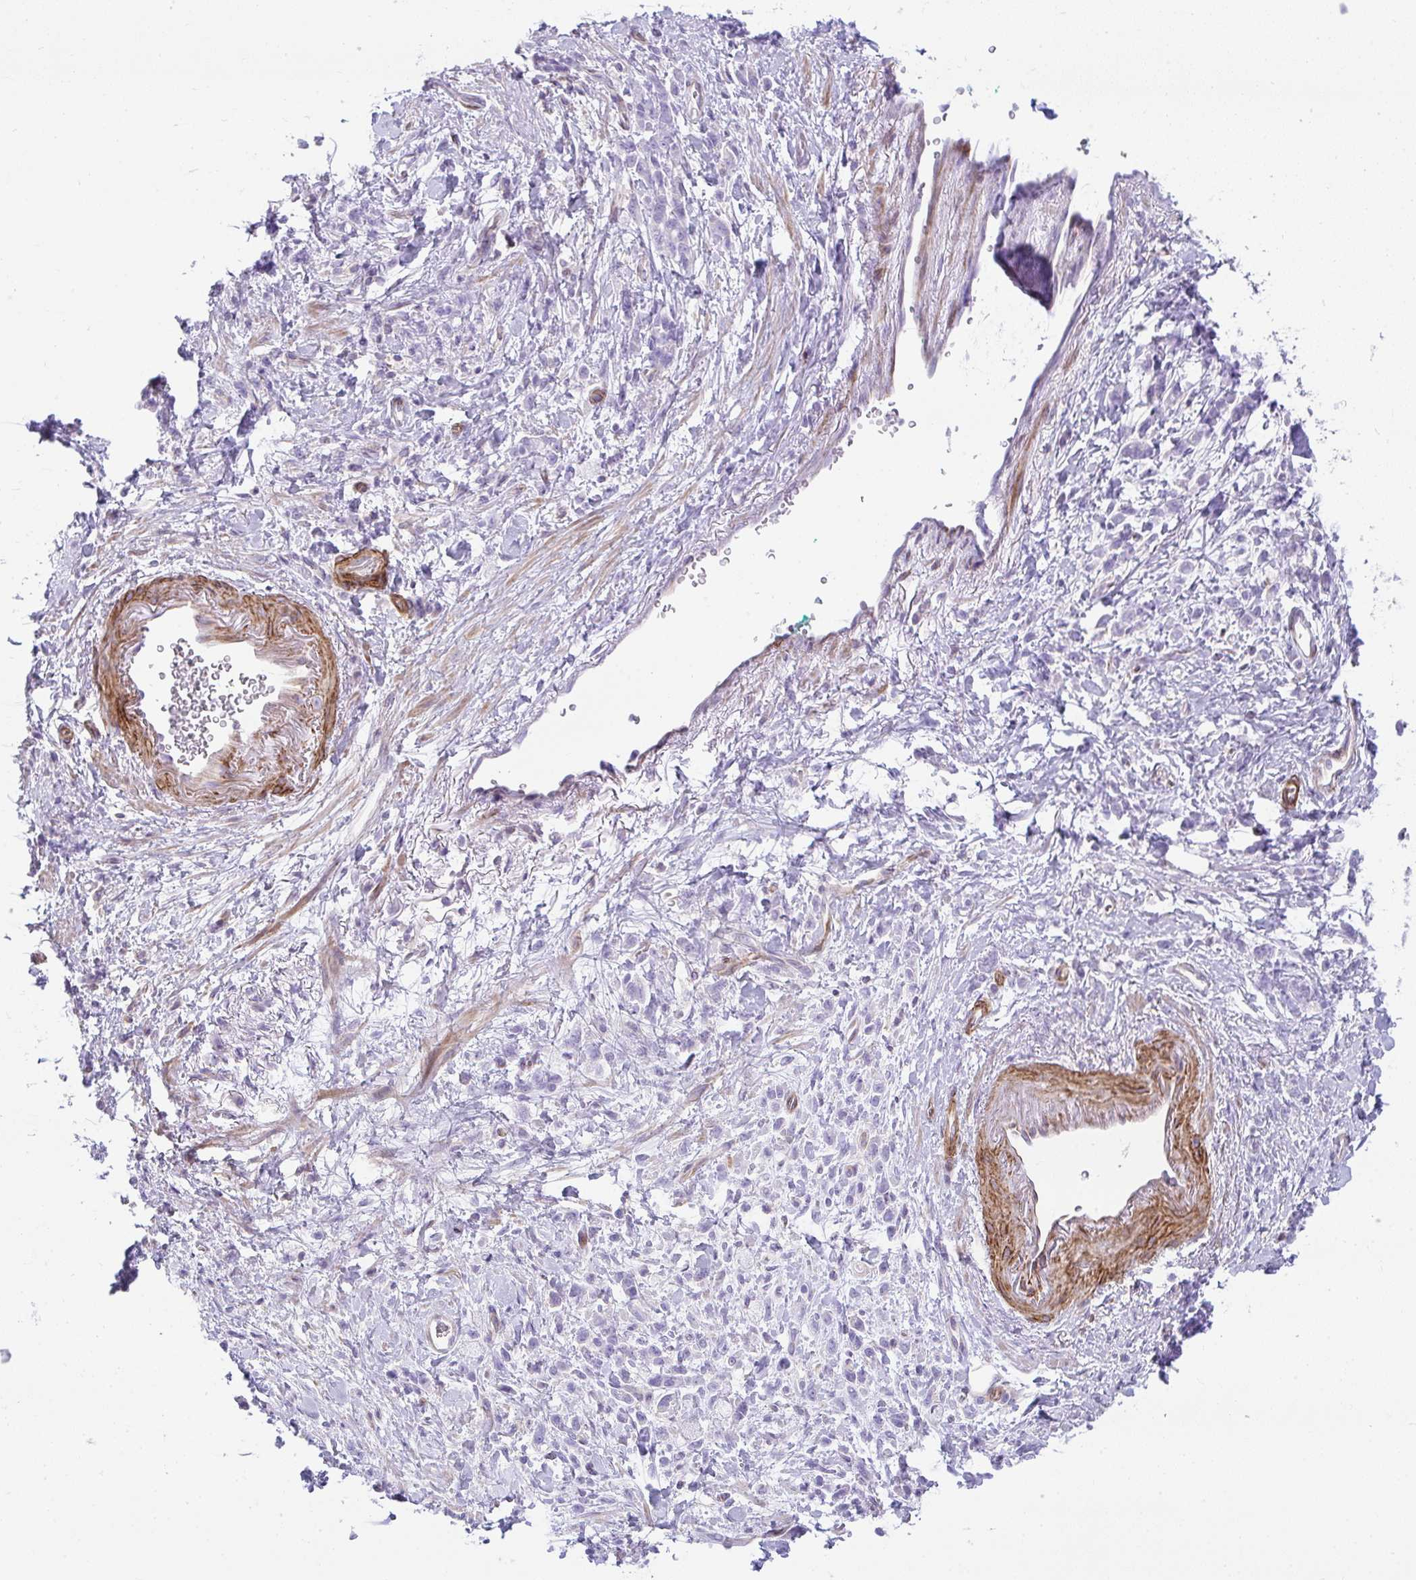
{"staining": {"intensity": "negative", "quantity": "none", "location": "none"}, "tissue": "stomach cancer", "cell_type": "Tumor cells", "image_type": "cancer", "snomed": [{"axis": "morphology", "description": "Adenocarcinoma, NOS"}, {"axis": "topography", "description": "Stomach"}], "caption": "The IHC micrograph has no significant expression in tumor cells of stomach cancer (adenocarcinoma) tissue.", "gene": "CDRT15", "patient": {"sex": "male", "age": 77}}